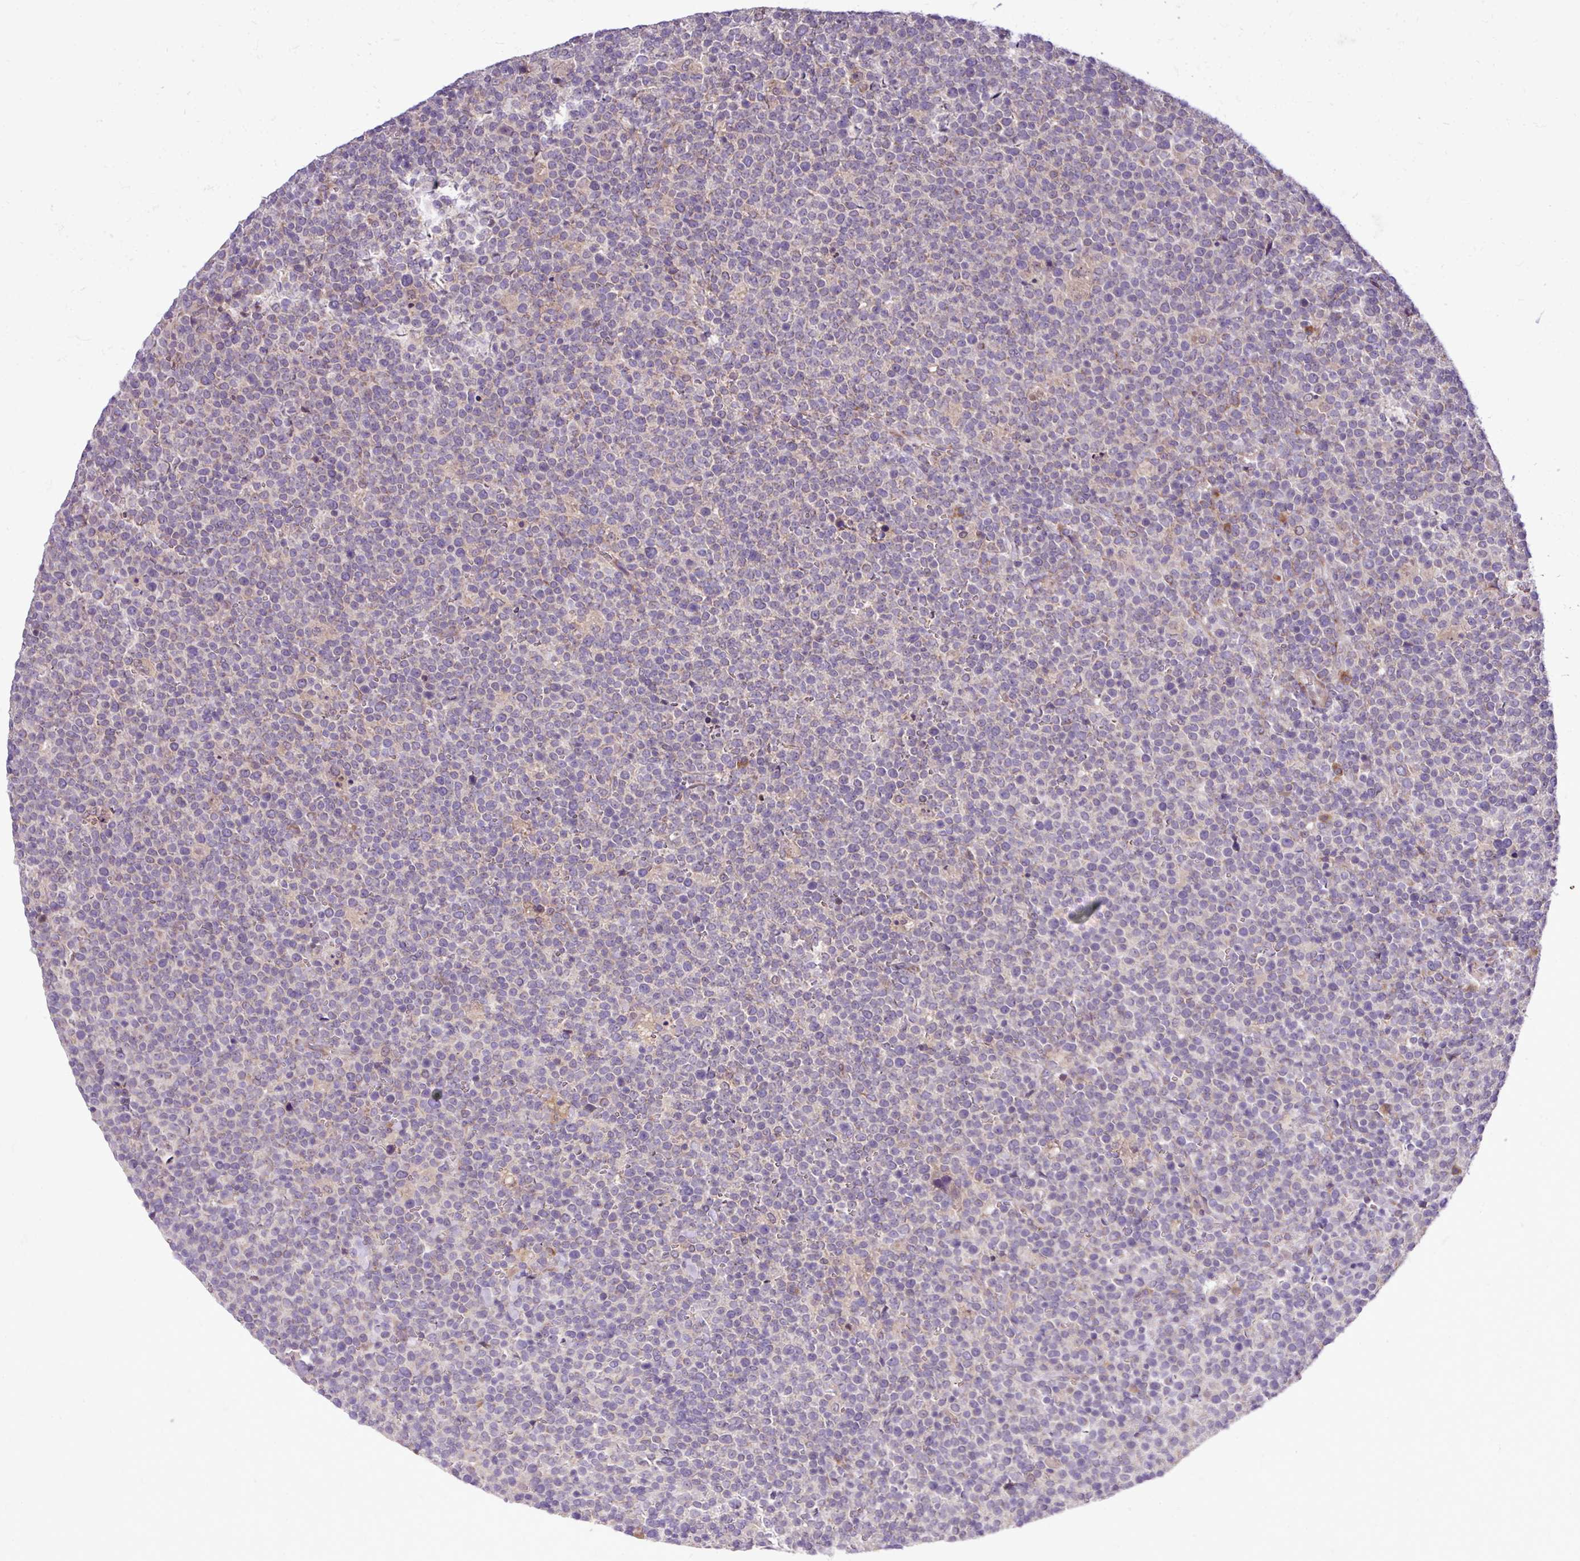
{"staining": {"intensity": "negative", "quantity": "none", "location": "none"}, "tissue": "lymphoma", "cell_type": "Tumor cells", "image_type": "cancer", "snomed": [{"axis": "morphology", "description": "Malignant lymphoma, non-Hodgkin's type, High grade"}, {"axis": "topography", "description": "Lymph node"}], "caption": "Tumor cells show no significant positivity in lymphoma.", "gene": "TM2D2", "patient": {"sex": "male", "age": 61}}